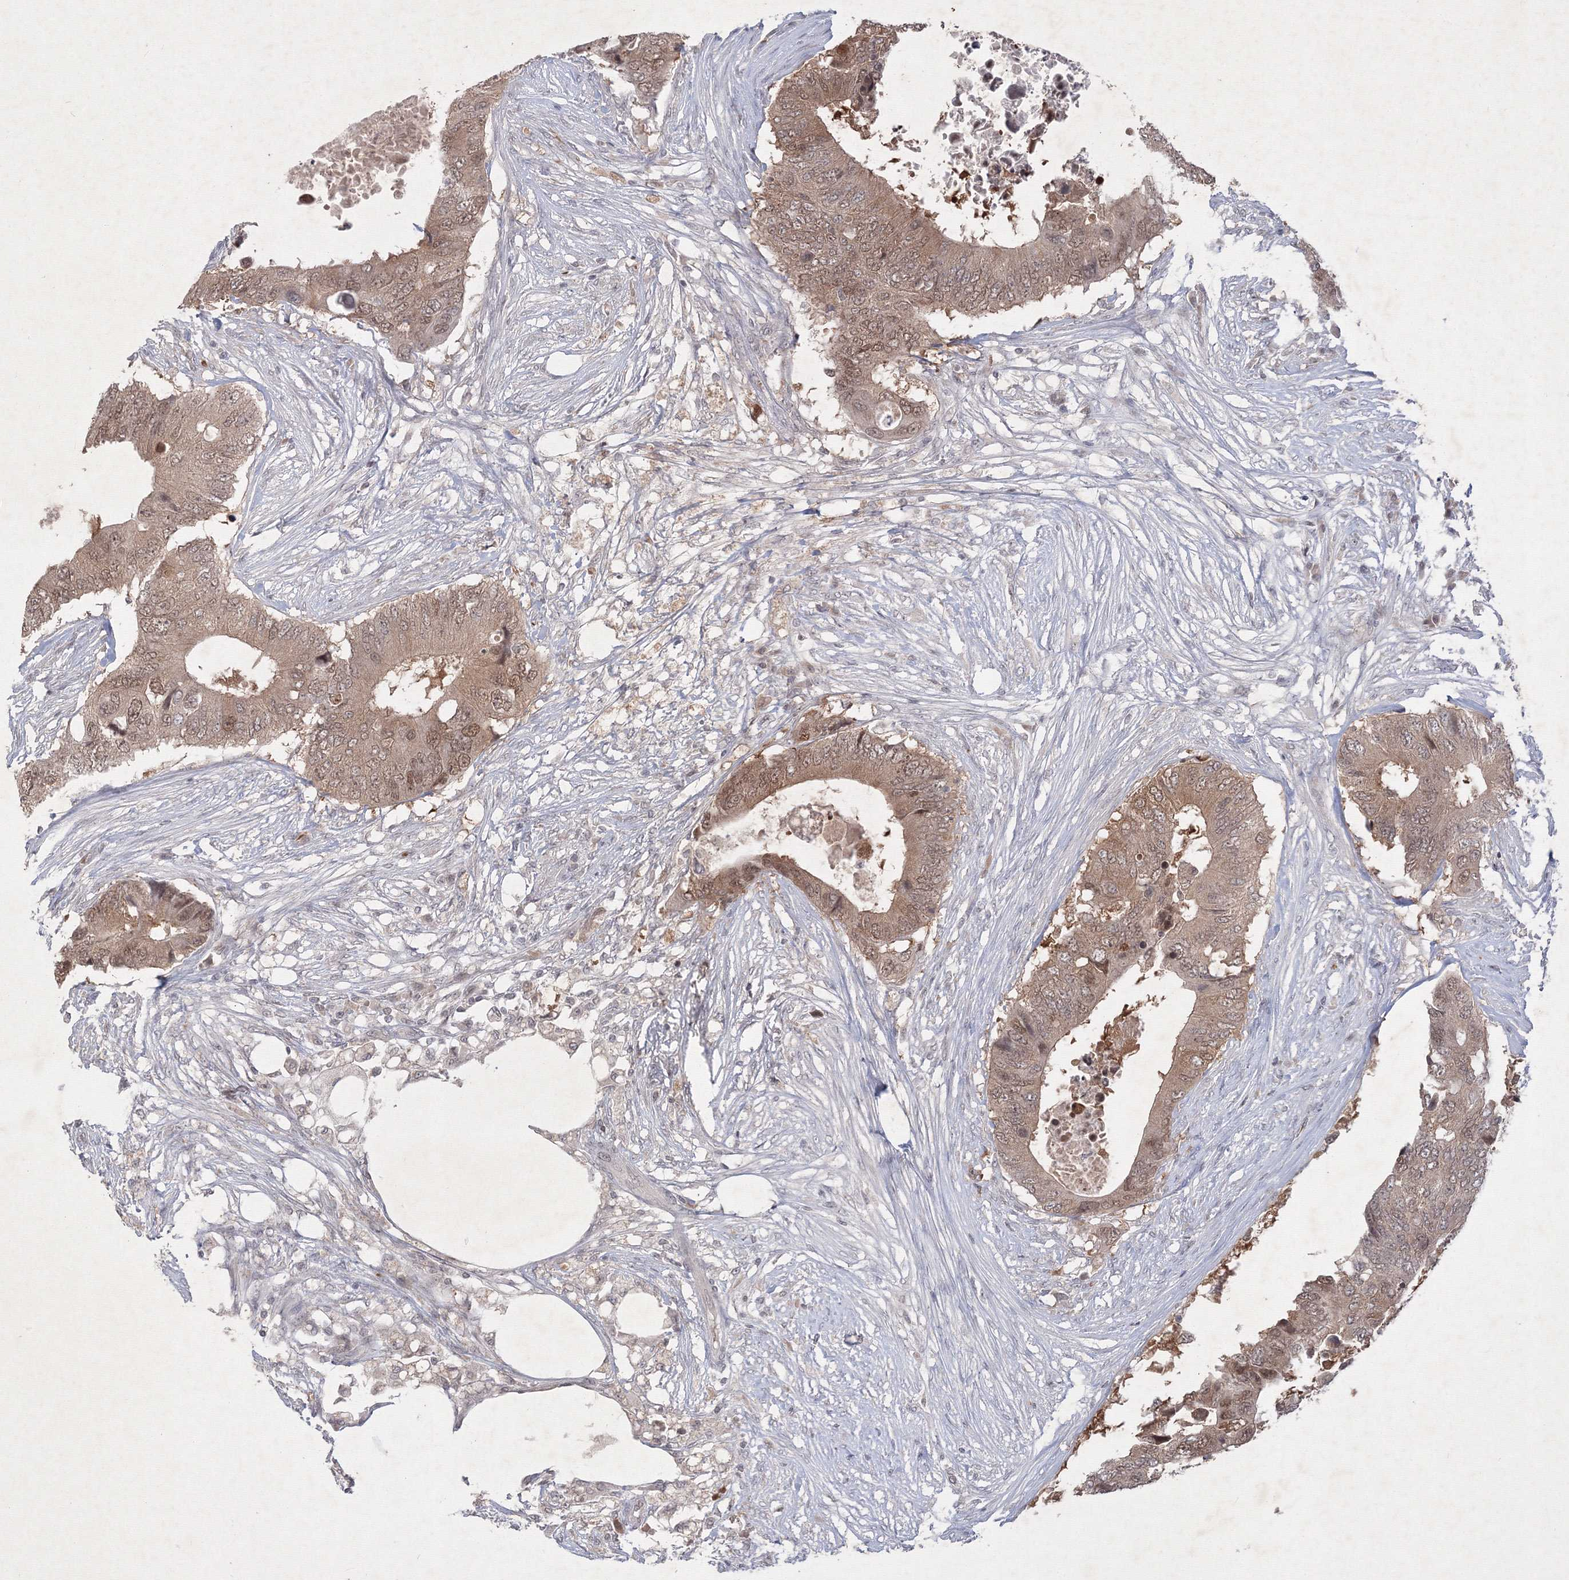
{"staining": {"intensity": "moderate", "quantity": ">75%", "location": "cytoplasmic/membranous,nuclear"}, "tissue": "colorectal cancer", "cell_type": "Tumor cells", "image_type": "cancer", "snomed": [{"axis": "morphology", "description": "Adenocarcinoma, NOS"}, {"axis": "topography", "description": "Colon"}], "caption": "Human adenocarcinoma (colorectal) stained with a brown dye demonstrates moderate cytoplasmic/membranous and nuclear positive positivity in about >75% of tumor cells.", "gene": "NXPE3", "patient": {"sex": "male", "age": 71}}